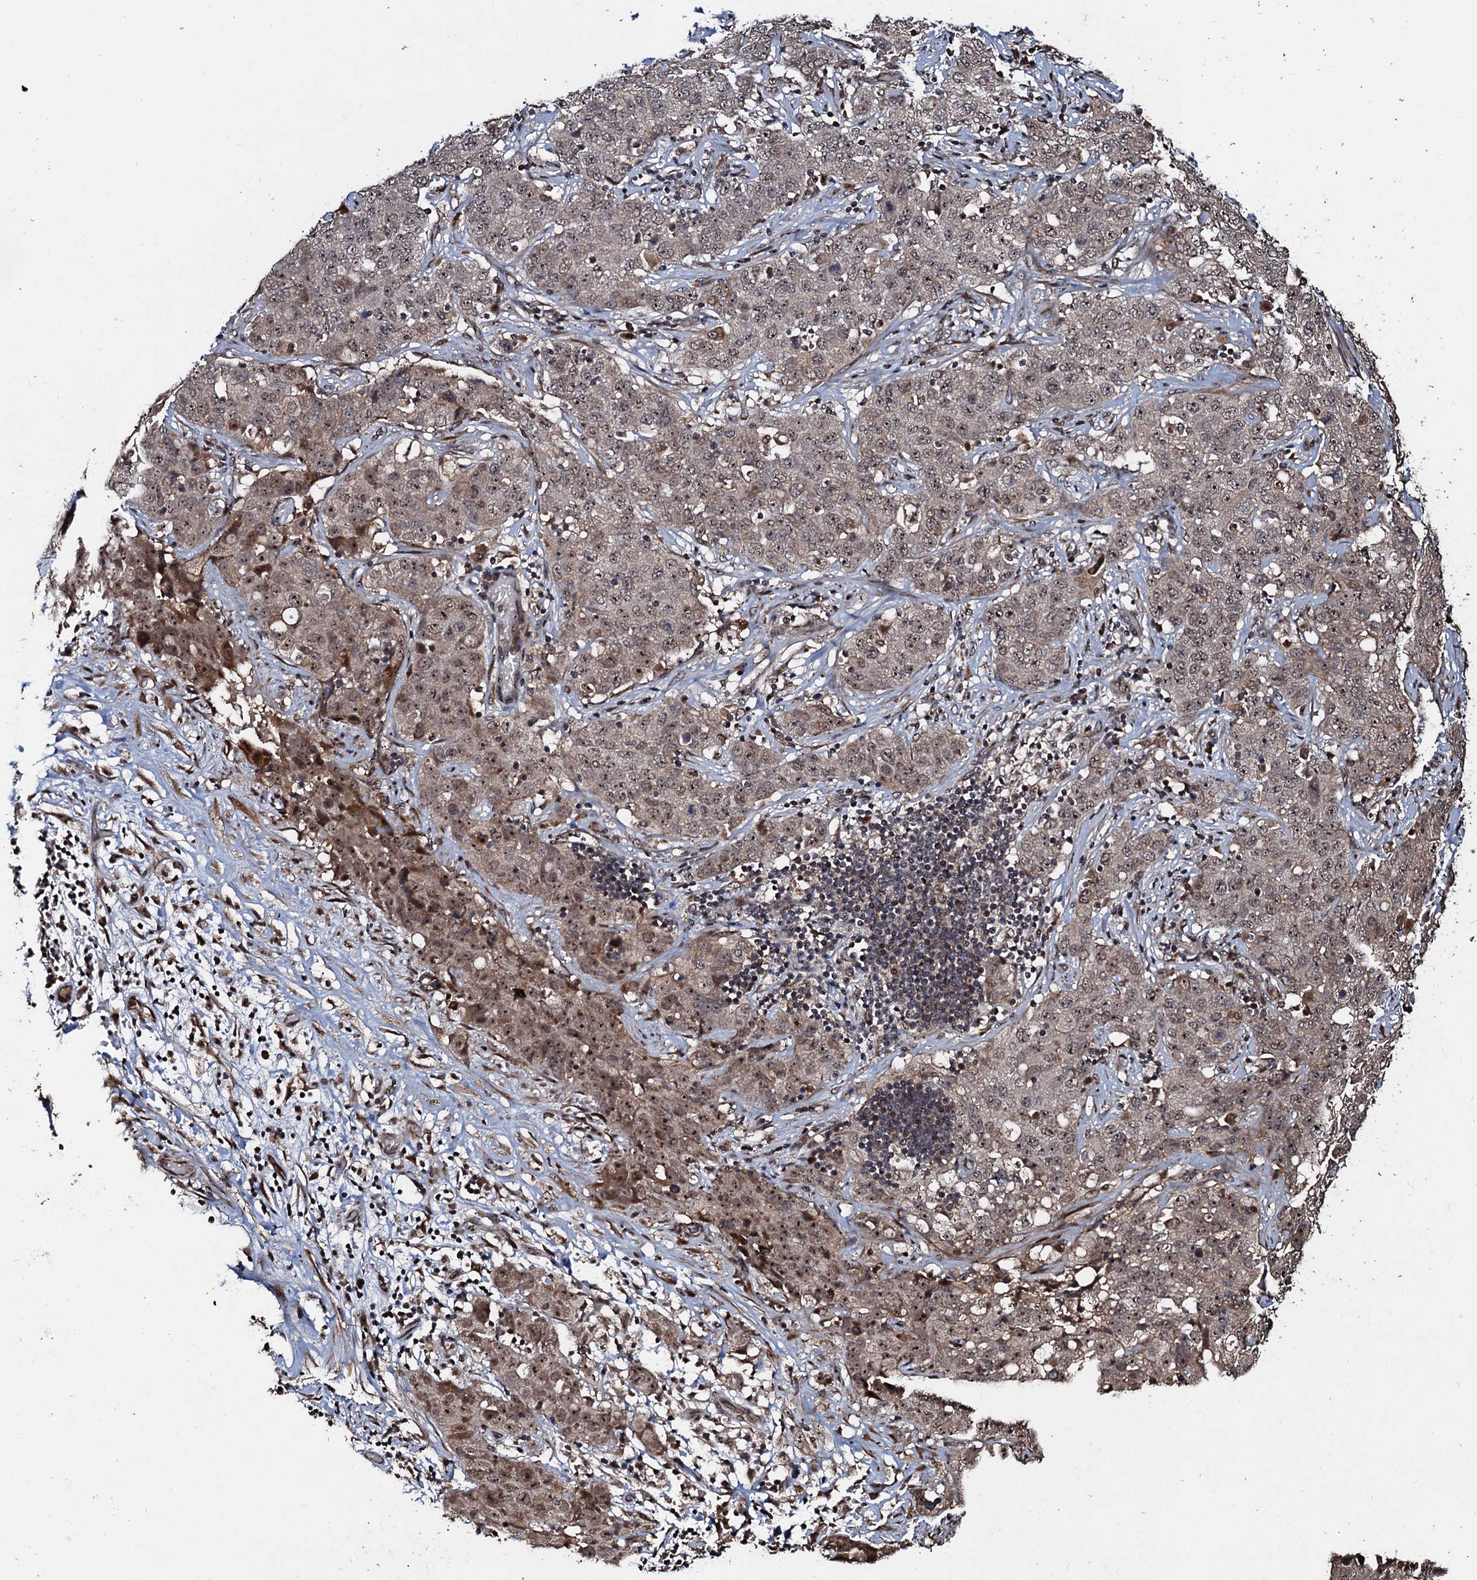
{"staining": {"intensity": "moderate", "quantity": ">75%", "location": "cytoplasmic/membranous,nuclear"}, "tissue": "stomach cancer", "cell_type": "Tumor cells", "image_type": "cancer", "snomed": [{"axis": "morphology", "description": "Normal tissue, NOS"}, {"axis": "morphology", "description": "Adenocarcinoma, NOS"}, {"axis": "topography", "description": "Lymph node"}, {"axis": "topography", "description": "Stomach"}], "caption": "Immunohistochemistry of stomach cancer (adenocarcinoma) reveals medium levels of moderate cytoplasmic/membranous and nuclear staining in about >75% of tumor cells.", "gene": "SUPT7L", "patient": {"sex": "male", "age": 48}}